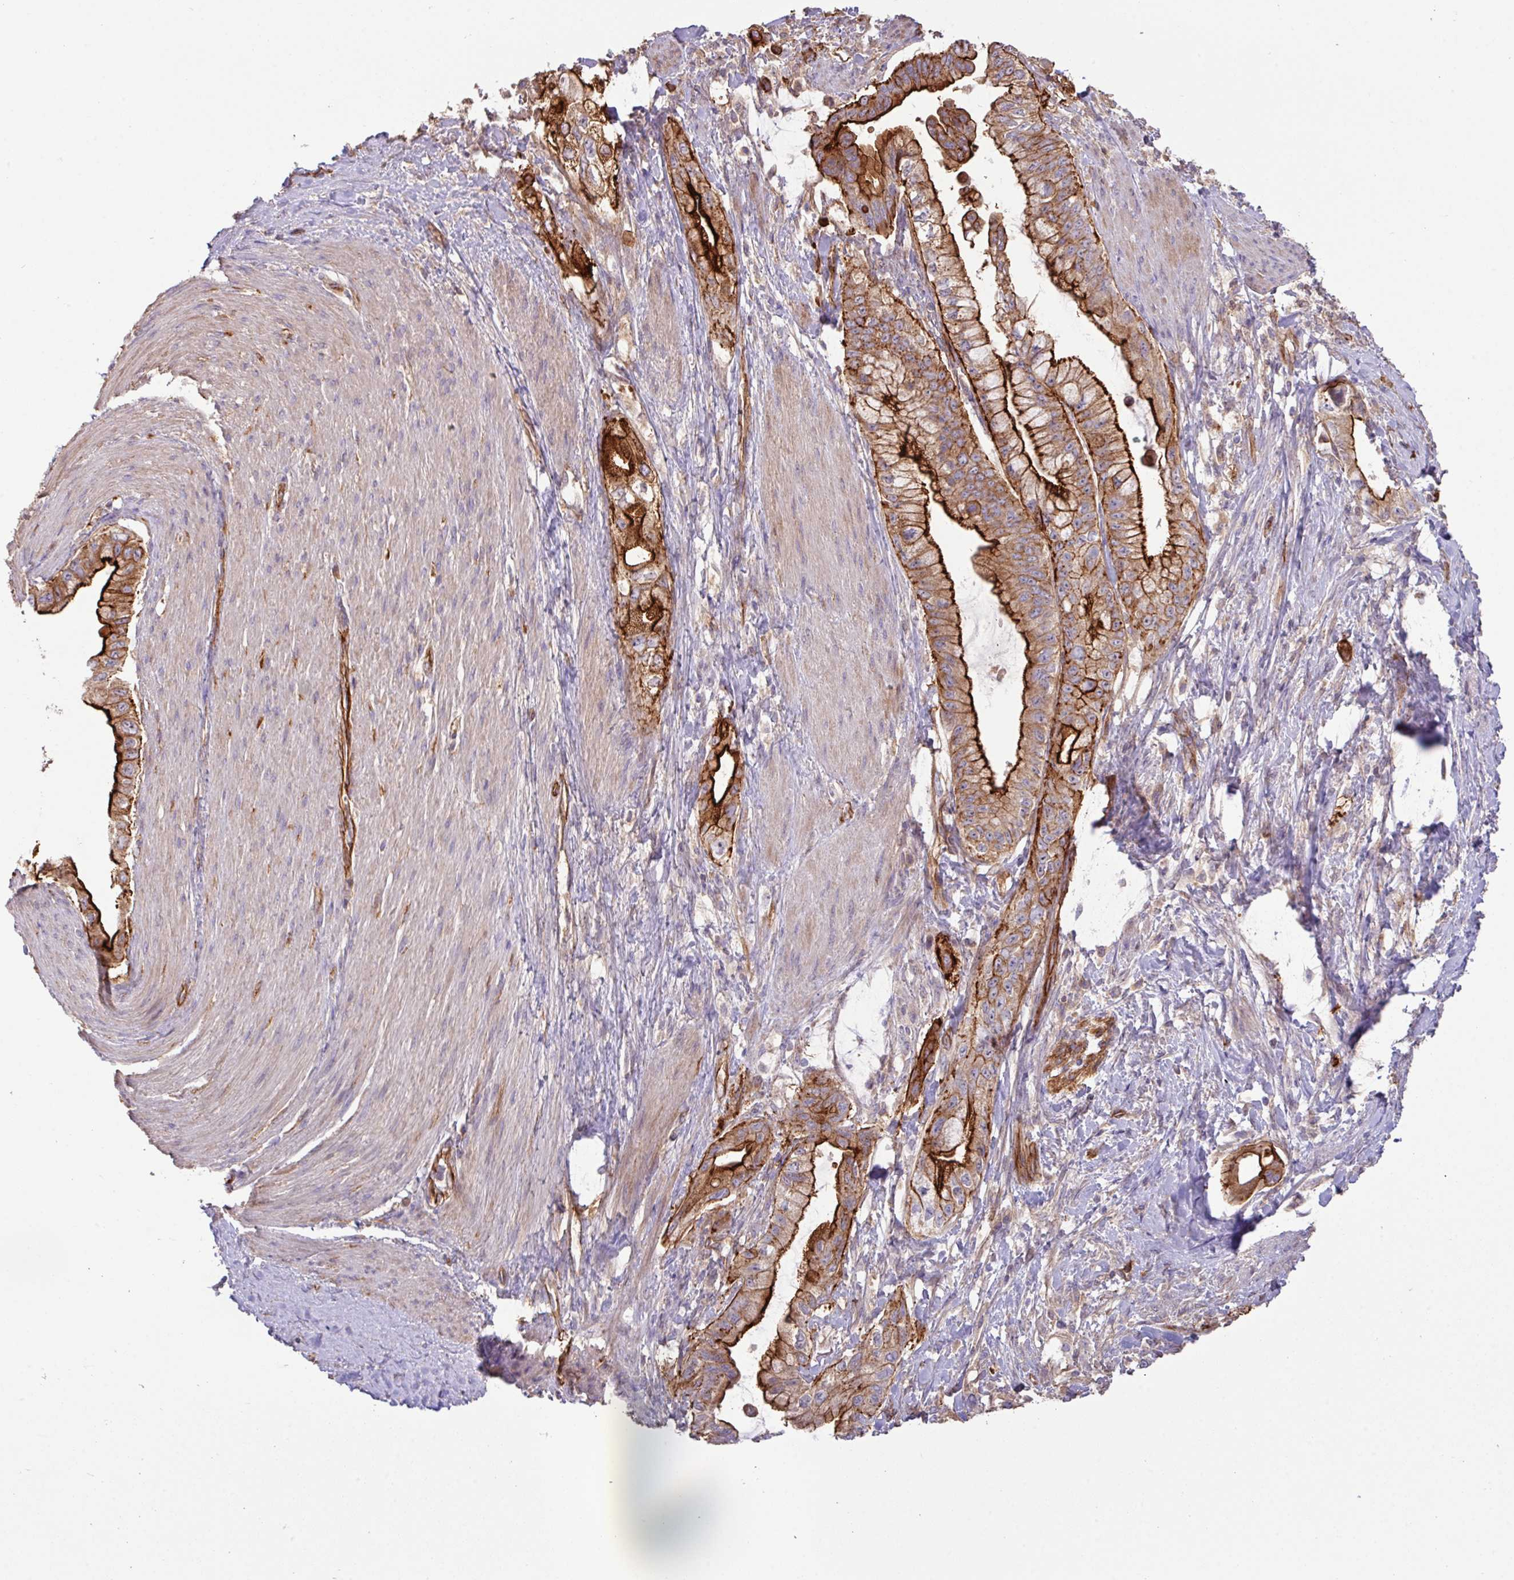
{"staining": {"intensity": "strong", "quantity": ">75%", "location": "cytoplasmic/membranous"}, "tissue": "pancreatic cancer", "cell_type": "Tumor cells", "image_type": "cancer", "snomed": [{"axis": "morphology", "description": "Adenocarcinoma, NOS"}, {"axis": "topography", "description": "Pancreas"}], "caption": "Pancreatic cancer (adenocarcinoma) was stained to show a protein in brown. There is high levels of strong cytoplasmic/membranous expression in approximately >75% of tumor cells. (DAB (3,3'-diaminobenzidine) IHC with brightfield microscopy, high magnification).", "gene": "LRRC53", "patient": {"sex": "male", "age": 48}}